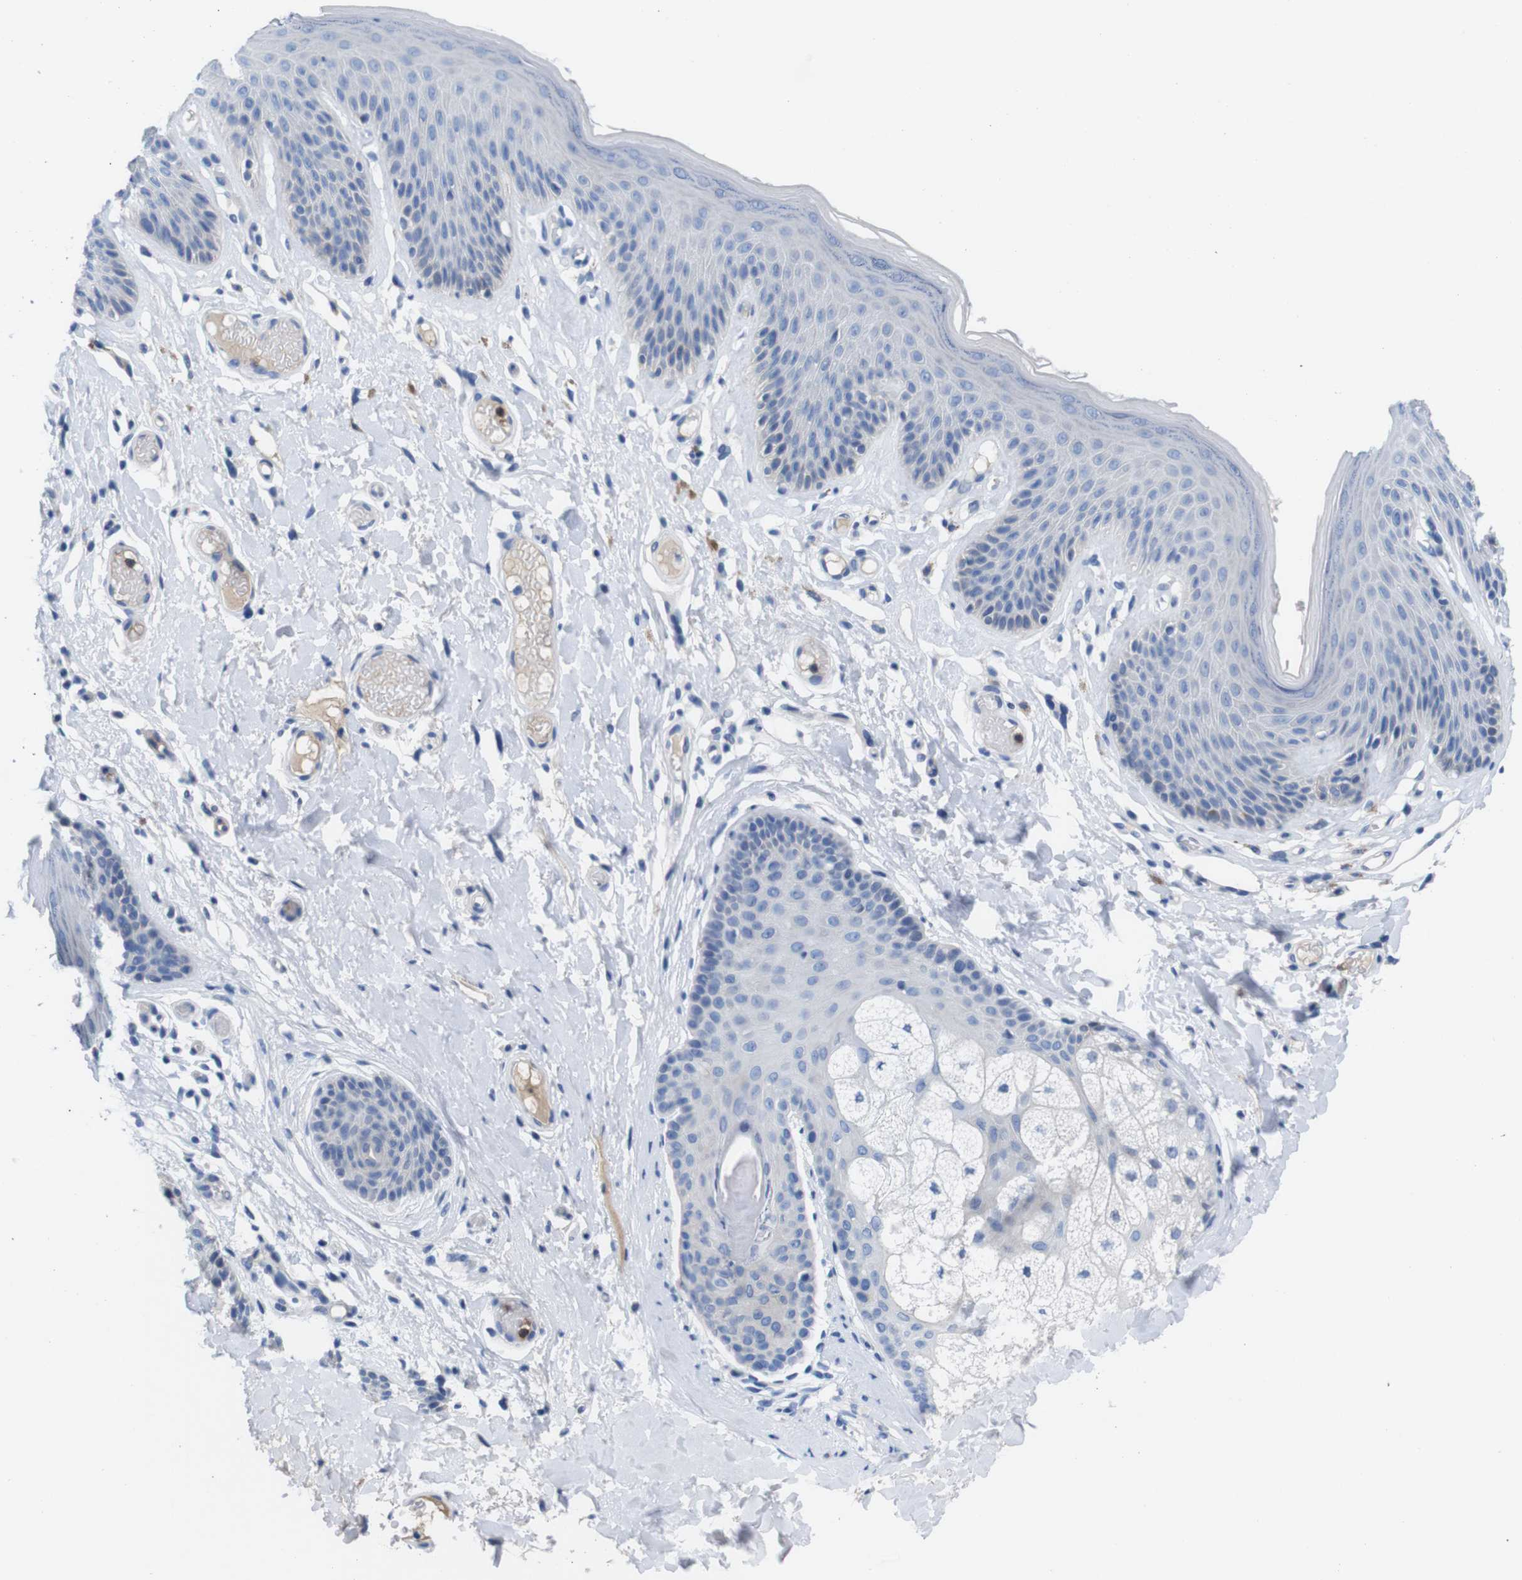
{"staining": {"intensity": "negative", "quantity": "none", "location": "none"}, "tissue": "skin", "cell_type": "Epidermal cells", "image_type": "normal", "snomed": [{"axis": "morphology", "description": "Normal tissue, NOS"}, {"axis": "topography", "description": "Vulva"}], "caption": "This is a photomicrograph of immunohistochemistry staining of benign skin, which shows no positivity in epidermal cells.", "gene": "C1RL", "patient": {"sex": "female", "age": 73}}